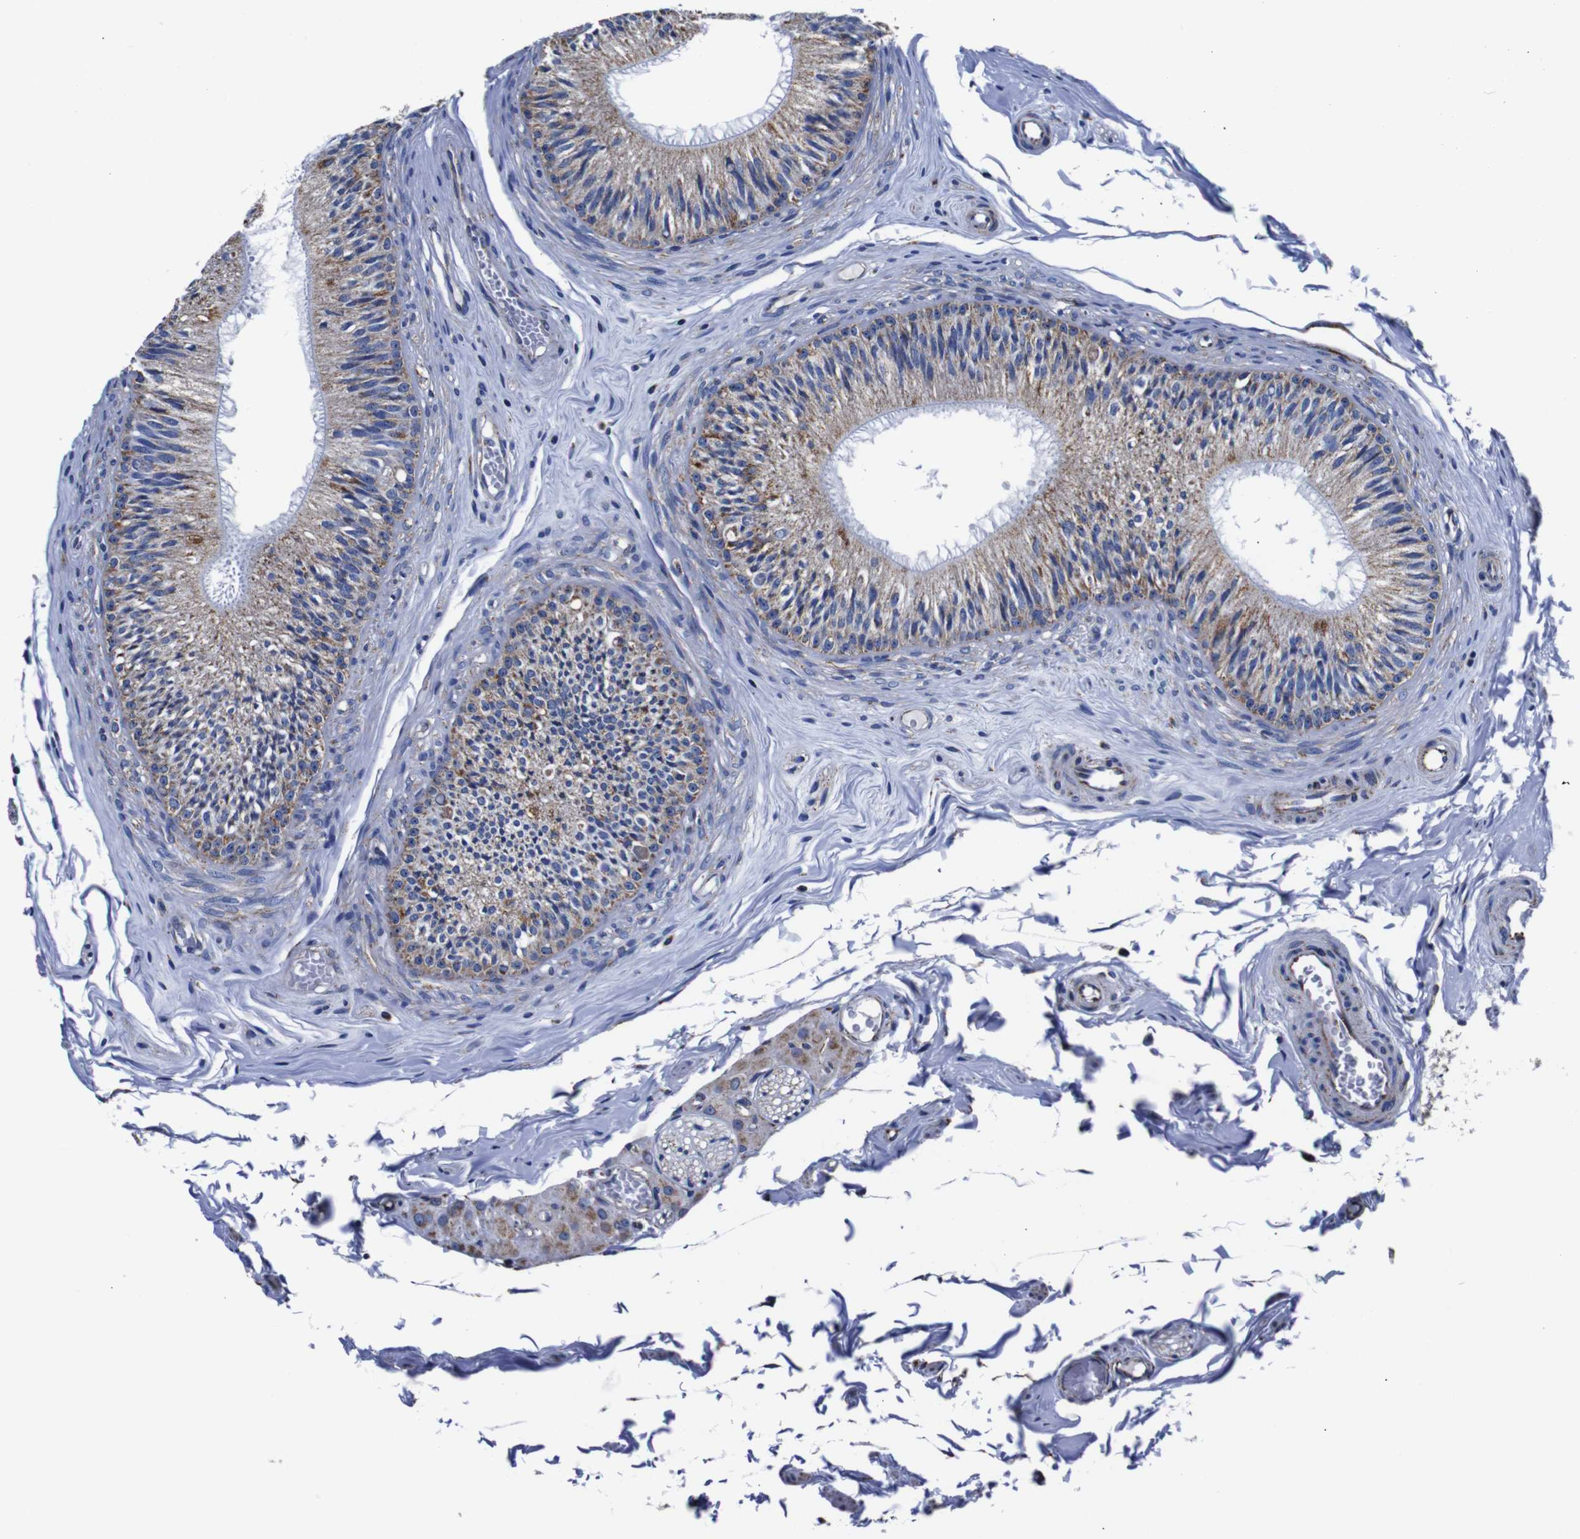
{"staining": {"intensity": "moderate", "quantity": "25%-75%", "location": "cytoplasmic/membranous"}, "tissue": "epididymis", "cell_type": "Glandular cells", "image_type": "normal", "snomed": [{"axis": "morphology", "description": "Normal tissue, NOS"}, {"axis": "topography", "description": "Testis"}, {"axis": "topography", "description": "Epididymis"}], "caption": "Moderate cytoplasmic/membranous expression is seen in about 25%-75% of glandular cells in benign epididymis.", "gene": "FKBP9", "patient": {"sex": "male", "age": 36}}